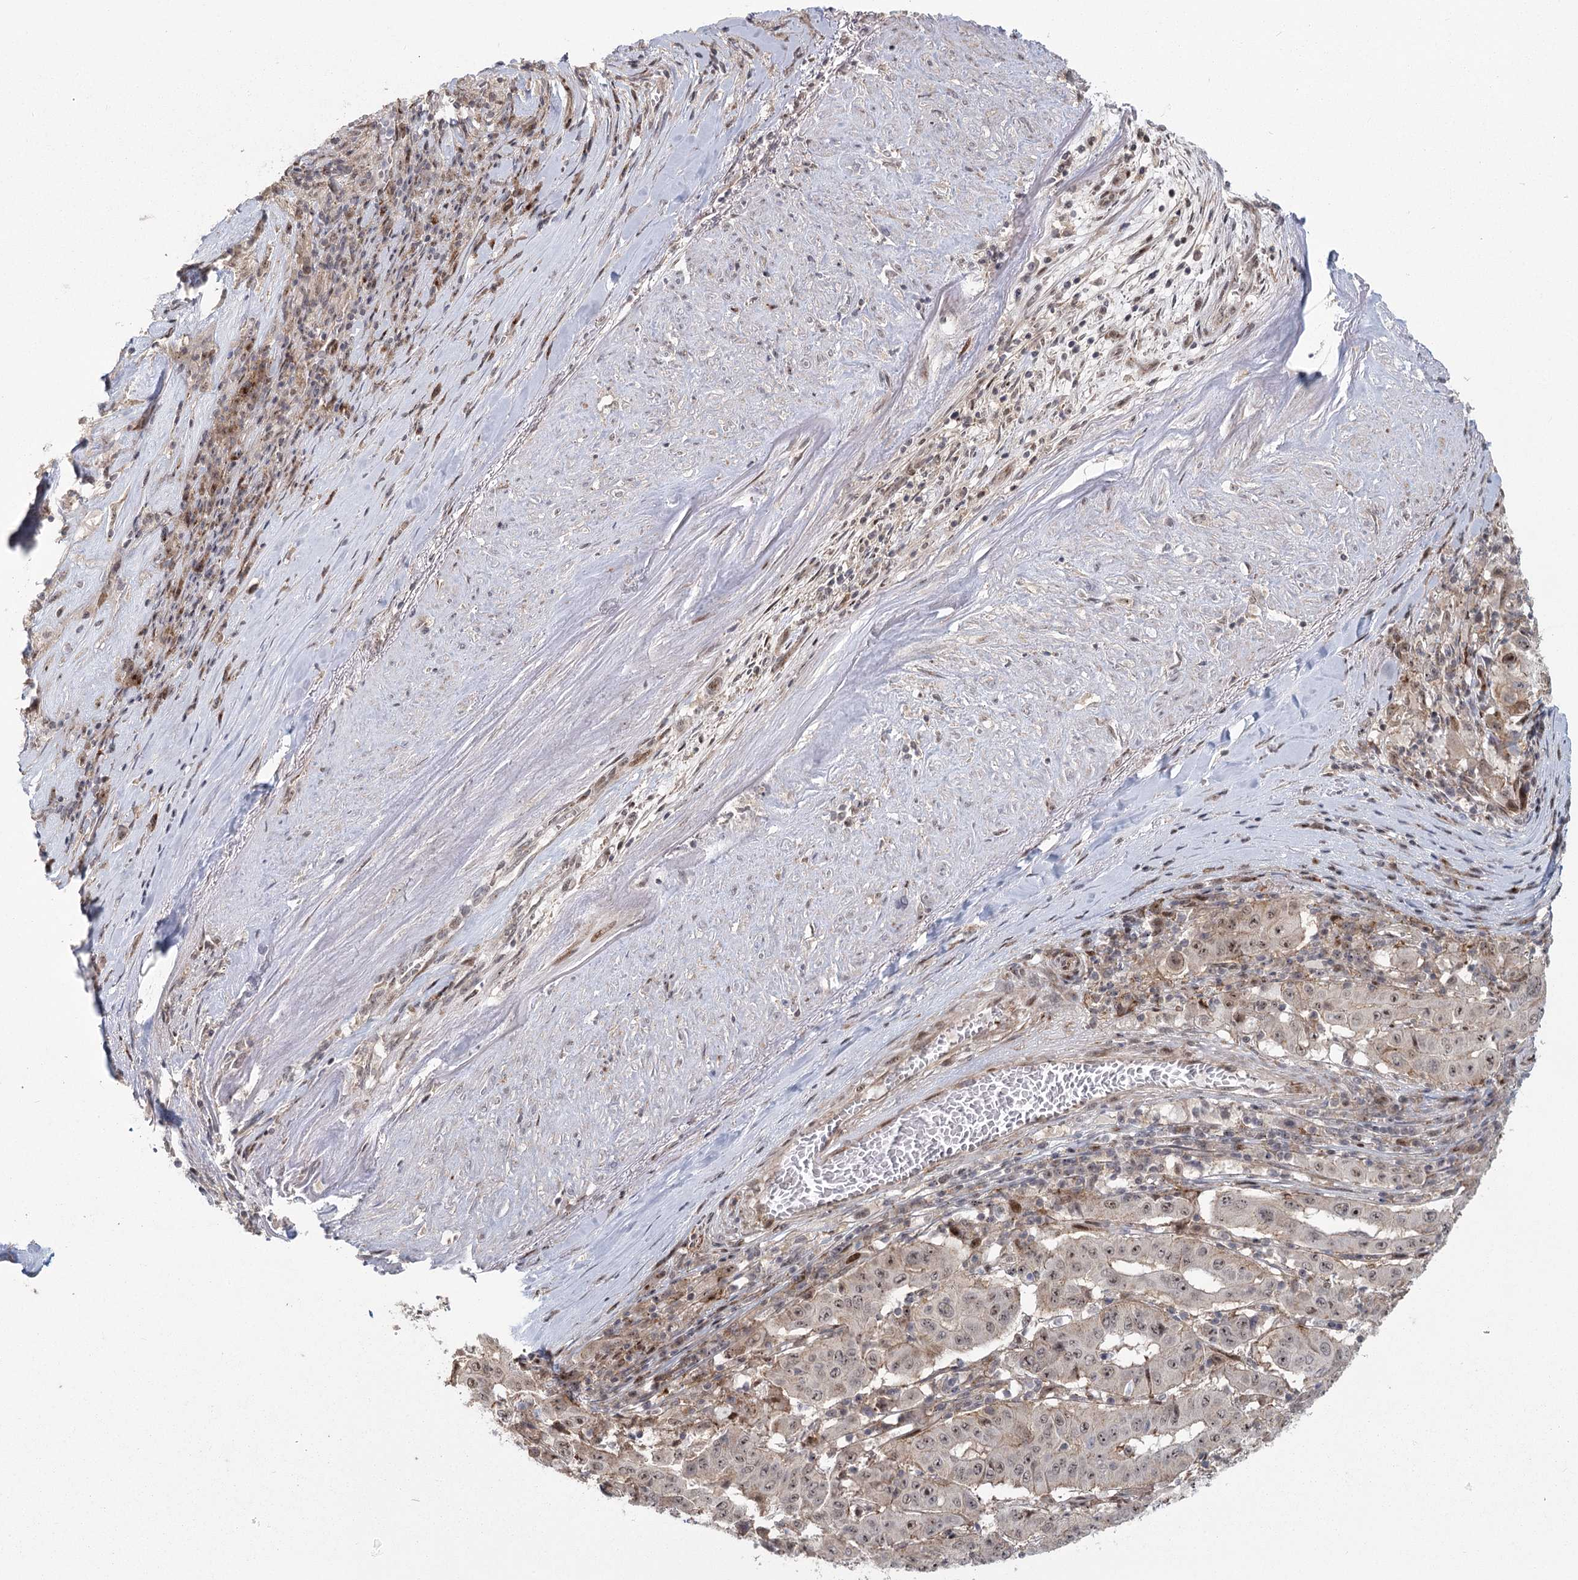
{"staining": {"intensity": "weak", "quantity": ">75%", "location": "nuclear"}, "tissue": "pancreatic cancer", "cell_type": "Tumor cells", "image_type": "cancer", "snomed": [{"axis": "morphology", "description": "Adenocarcinoma, NOS"}, {"axis": "topography", "description": "Pancreas"}], "caption": "Immunohistochemical staining of human adenocarcinoma (pancreatic) reveals weak nuclear protein expression in about >75% of tumor cells. (DAB (3,3'-diaminobenzidine) IHC, brown staining for protein, blue staining for nuclei).", "gene": "PARM1", "patient": {"sex": "male", "age": 63}}